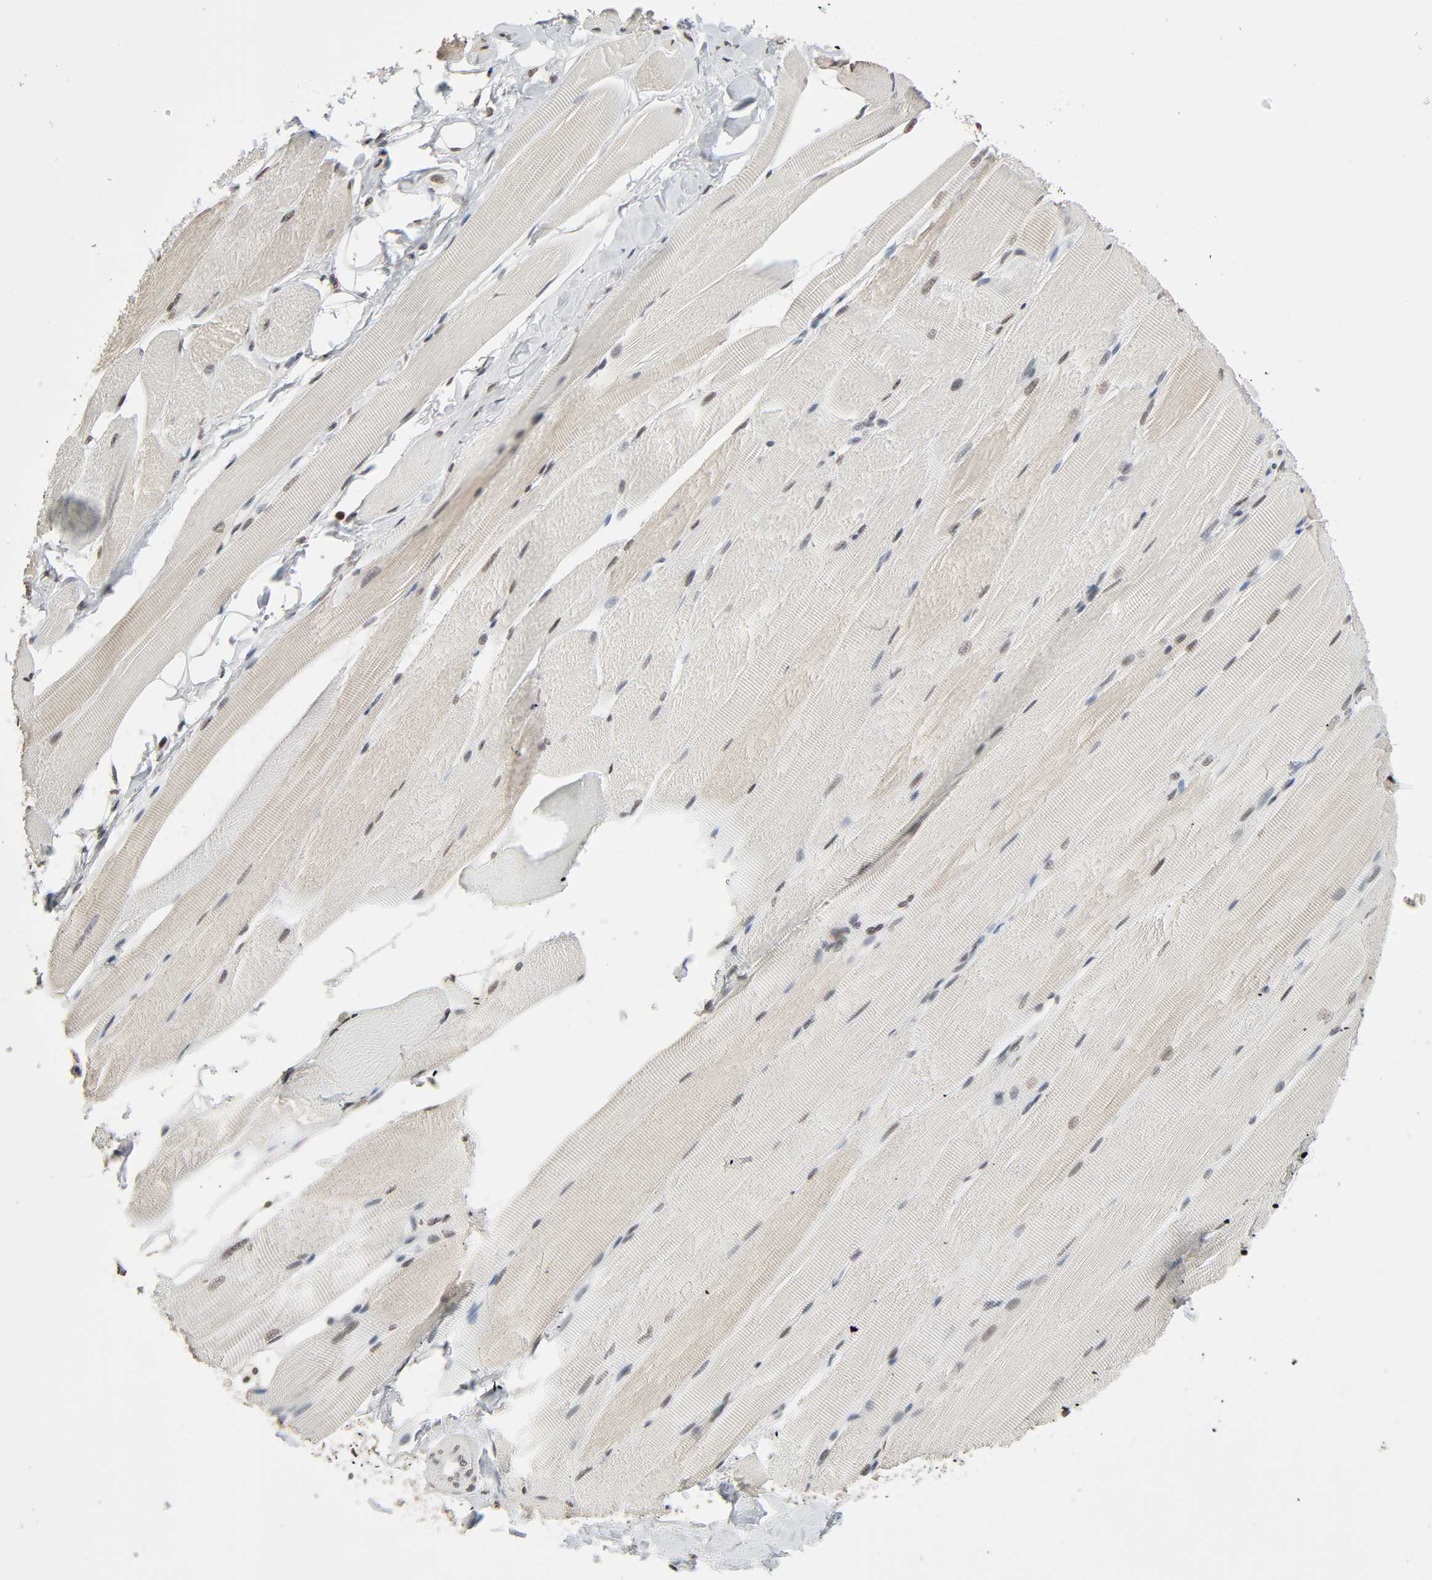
{"staining": {"intensity": "weak", "quantity": ">75%", "location": "cytoplasmic/membranous,nuclear"}, "tissue": "skeletal muscle", "cell_type": "Myocytes", "image_type": "normal", "snomed": [{"axis": "morphology", "description": "Normal tissue, NOS"}, {"axis": "topography", "description": "Skeletal muscle"}, {"axis": "topography", "description": "Peripheral nerve tissue"}], "caption": "Weak cytoplasmic/membranous,nuclear protein staining is present in approximately >75% of myocytes in skeletal muscle. Using DAB (brown) and hematoxylin (blue) stains, captured at high magnification using brightfield microscopy.", "gene": "STK4", "patient": {"sex": "female", "age": 84}}